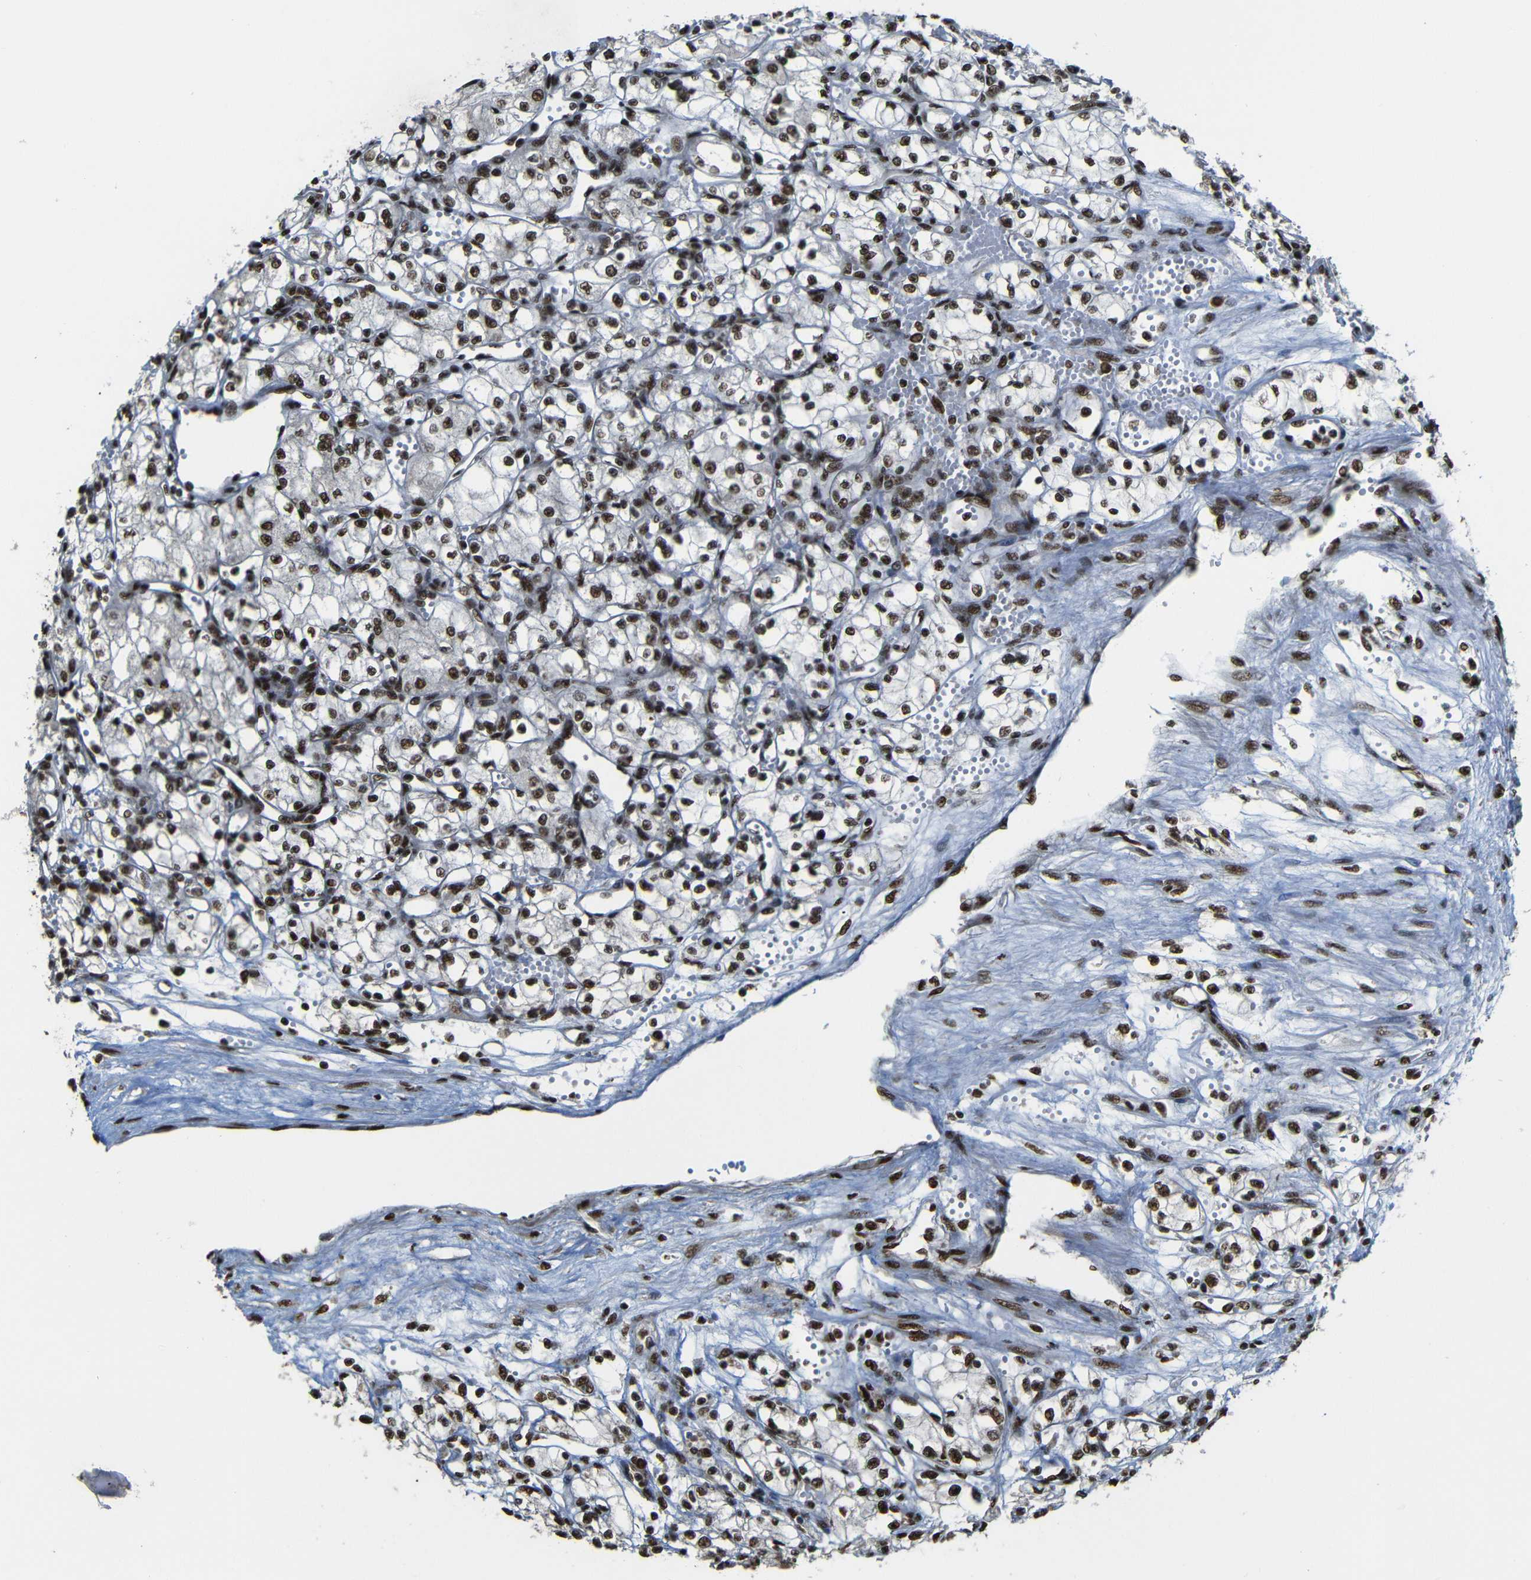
{"staining": {"intensity": "strong", "quantity": ">75%", "location": "nuclear"}, "tissue": "renal cancer", "cell_type": "Tumor cells", "image_type": "cancer", "snomed": [{"axis": "morphology", "description": "Normal tissue, NOS"}, {"axis": "morphology", "description": "Adenocarcinoma, NOS"}, {"axis": "topography", "description": "Kidney"}], "caption": "A histopathology image of renal cancer (adenocarcinoma) stained for a protein demonstrates strong nuclear brown staining in tumor cells.", "gene": "TCF7L2", "patient": {"sex": "male", "age": 59}}